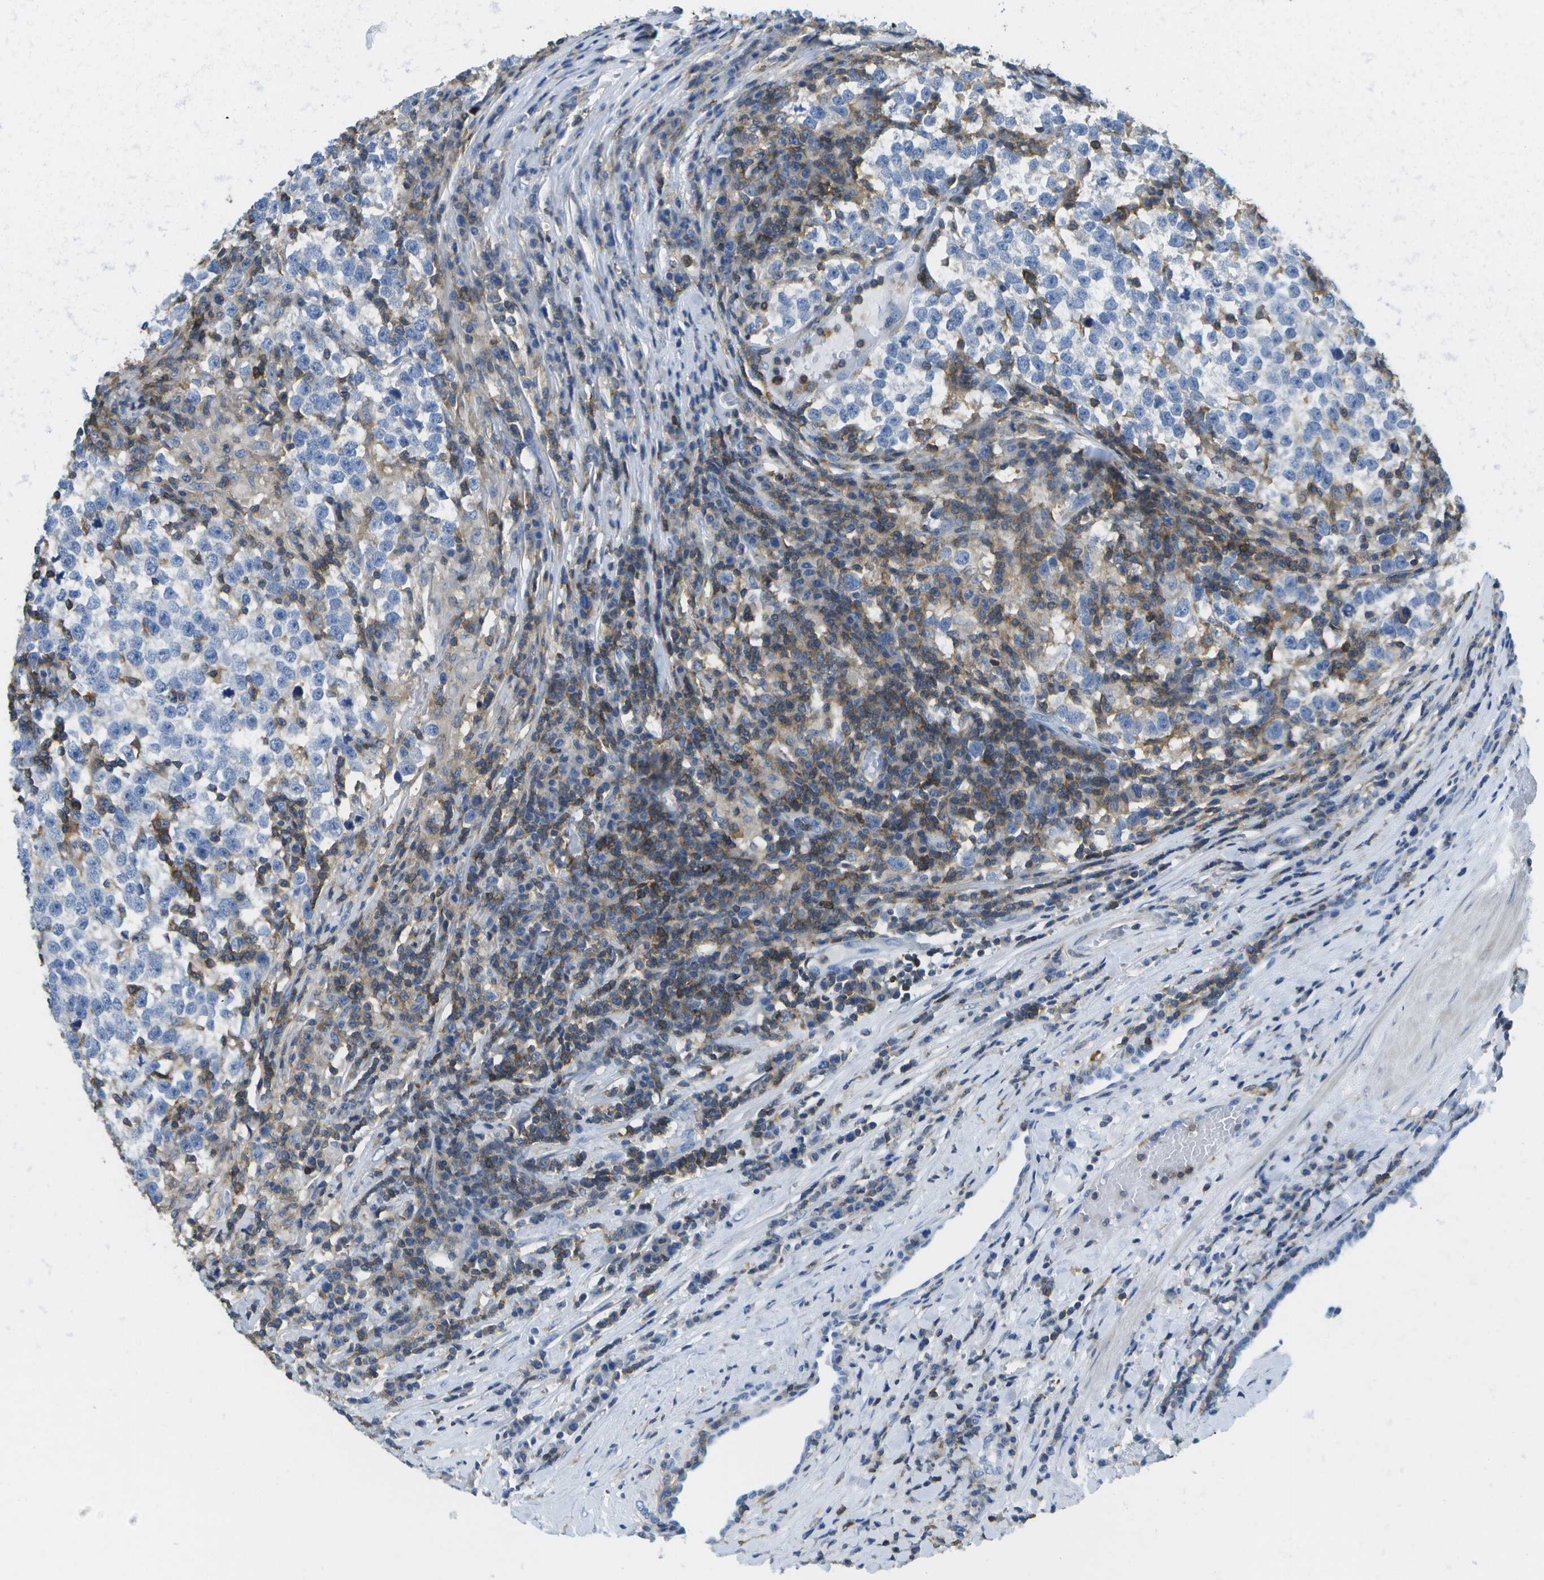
{"staining": {"intensity": "negative", "quantity": "none", "location": "none"}, "tissue": "testis cancer", "cell_type": "Tumor cells", "image_type": "cancer", "snomed": [{"axis": "morphology", "description": "Normal tissue, NOS"}, {"axis": "morphology", "description": "Seminoma, NOS"}, {"axis": "topography", "description": "Testis"}], "caption": "An image of human testis cancer (seminoma) is negative for staining in tumor cells.", "gene": "RCSD1", "patient": {"sex": "male", "age": 43}}